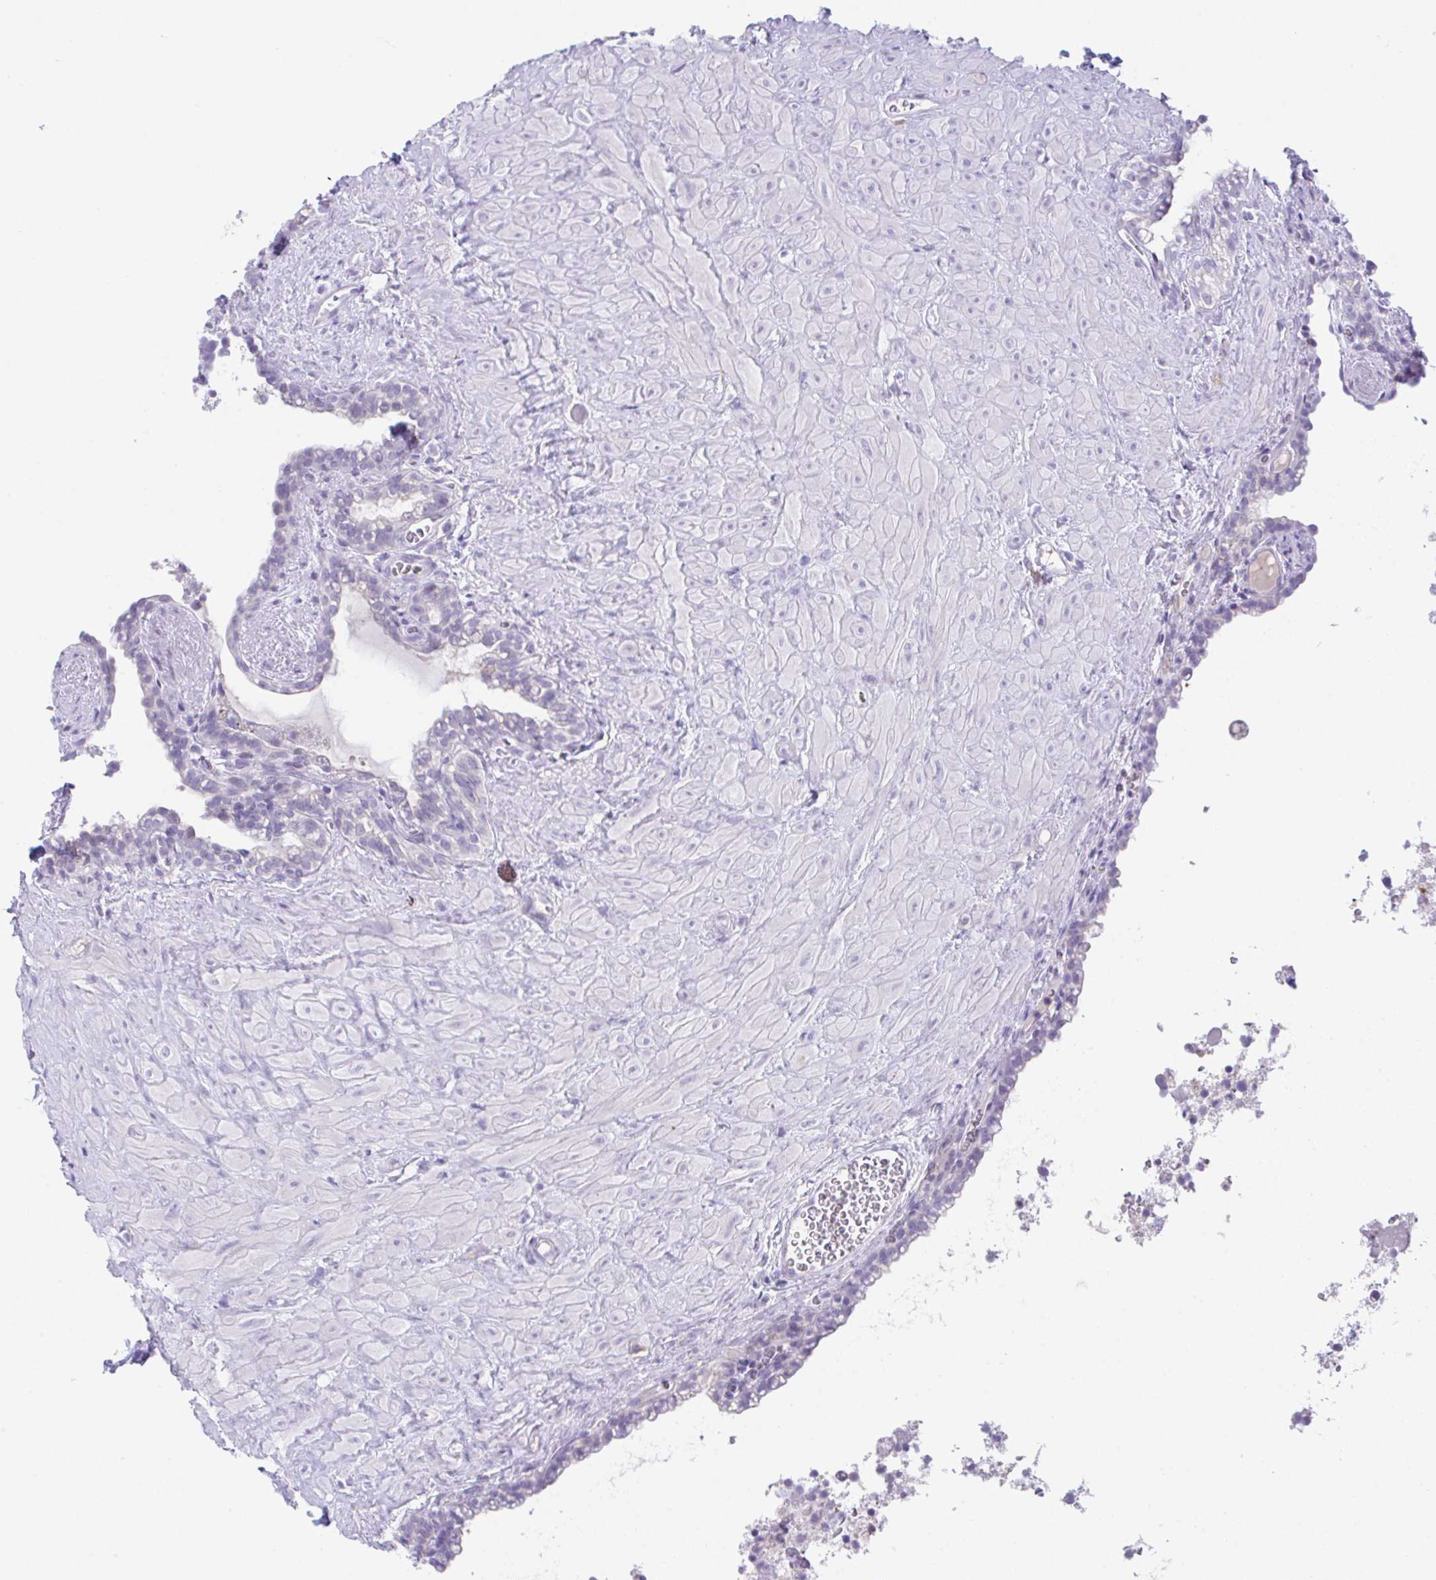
{"staining": {"intensity": "negative", "quantity": "none", "location": "none"}, "tissue": "seminal vesicle", "cell_type": "Glandular cells", "image_type": "normal", "snomed": [{"axis": "morphology", "description": "Normal tissue, NOS"}, {"axis": "topography", "description": "Seminal veicle"}], "caption": "Immunohistochemical staining of normal seminal vesicle demonstrates no significant positivity in glandular cells.", "gene": "HOXB4", "patient": {"sex": "male", "age": 76}}